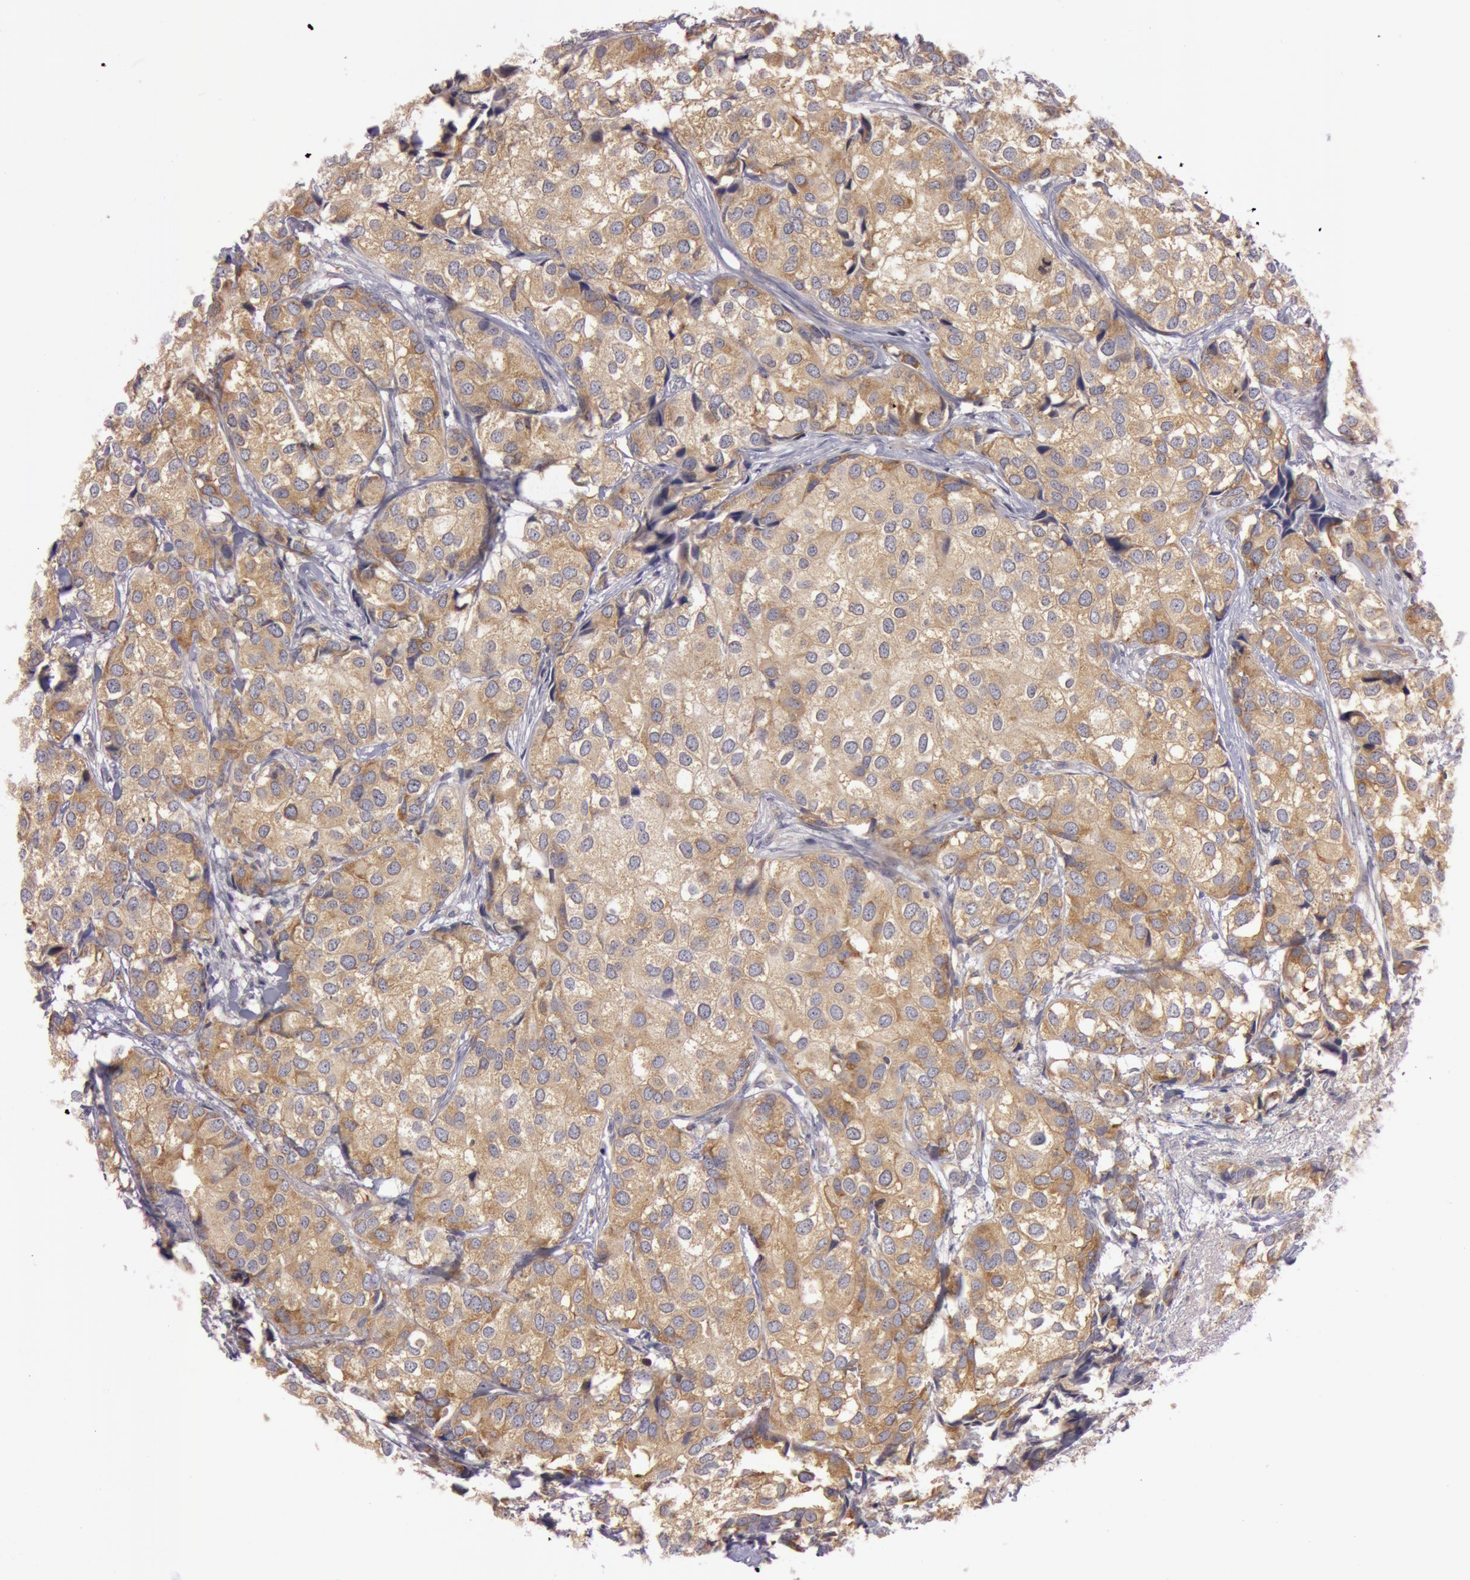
{"staining": {"intensity": "strong", "quantity": ">75%", "location": "cytoplasmic/membranous"}, "tissue": "breast cancer", "cell_type": "Tumor cells", "image_type": "cancer", "snomed": [{"axis": "morphology", "description": "Duct carcinoma"}, {"axis": "topography", "description": "Breast"}], "caption": "IHC of human breast intraductal carcinoma displays high levels of strong cytoplasmic/membranous positivity in about >75% of tumor cells. (DAB = brown stain, brightfield microscopy at high magnification).", "gene": "RALGAPA1", "patient": {"sex": "female", "age": 68}}